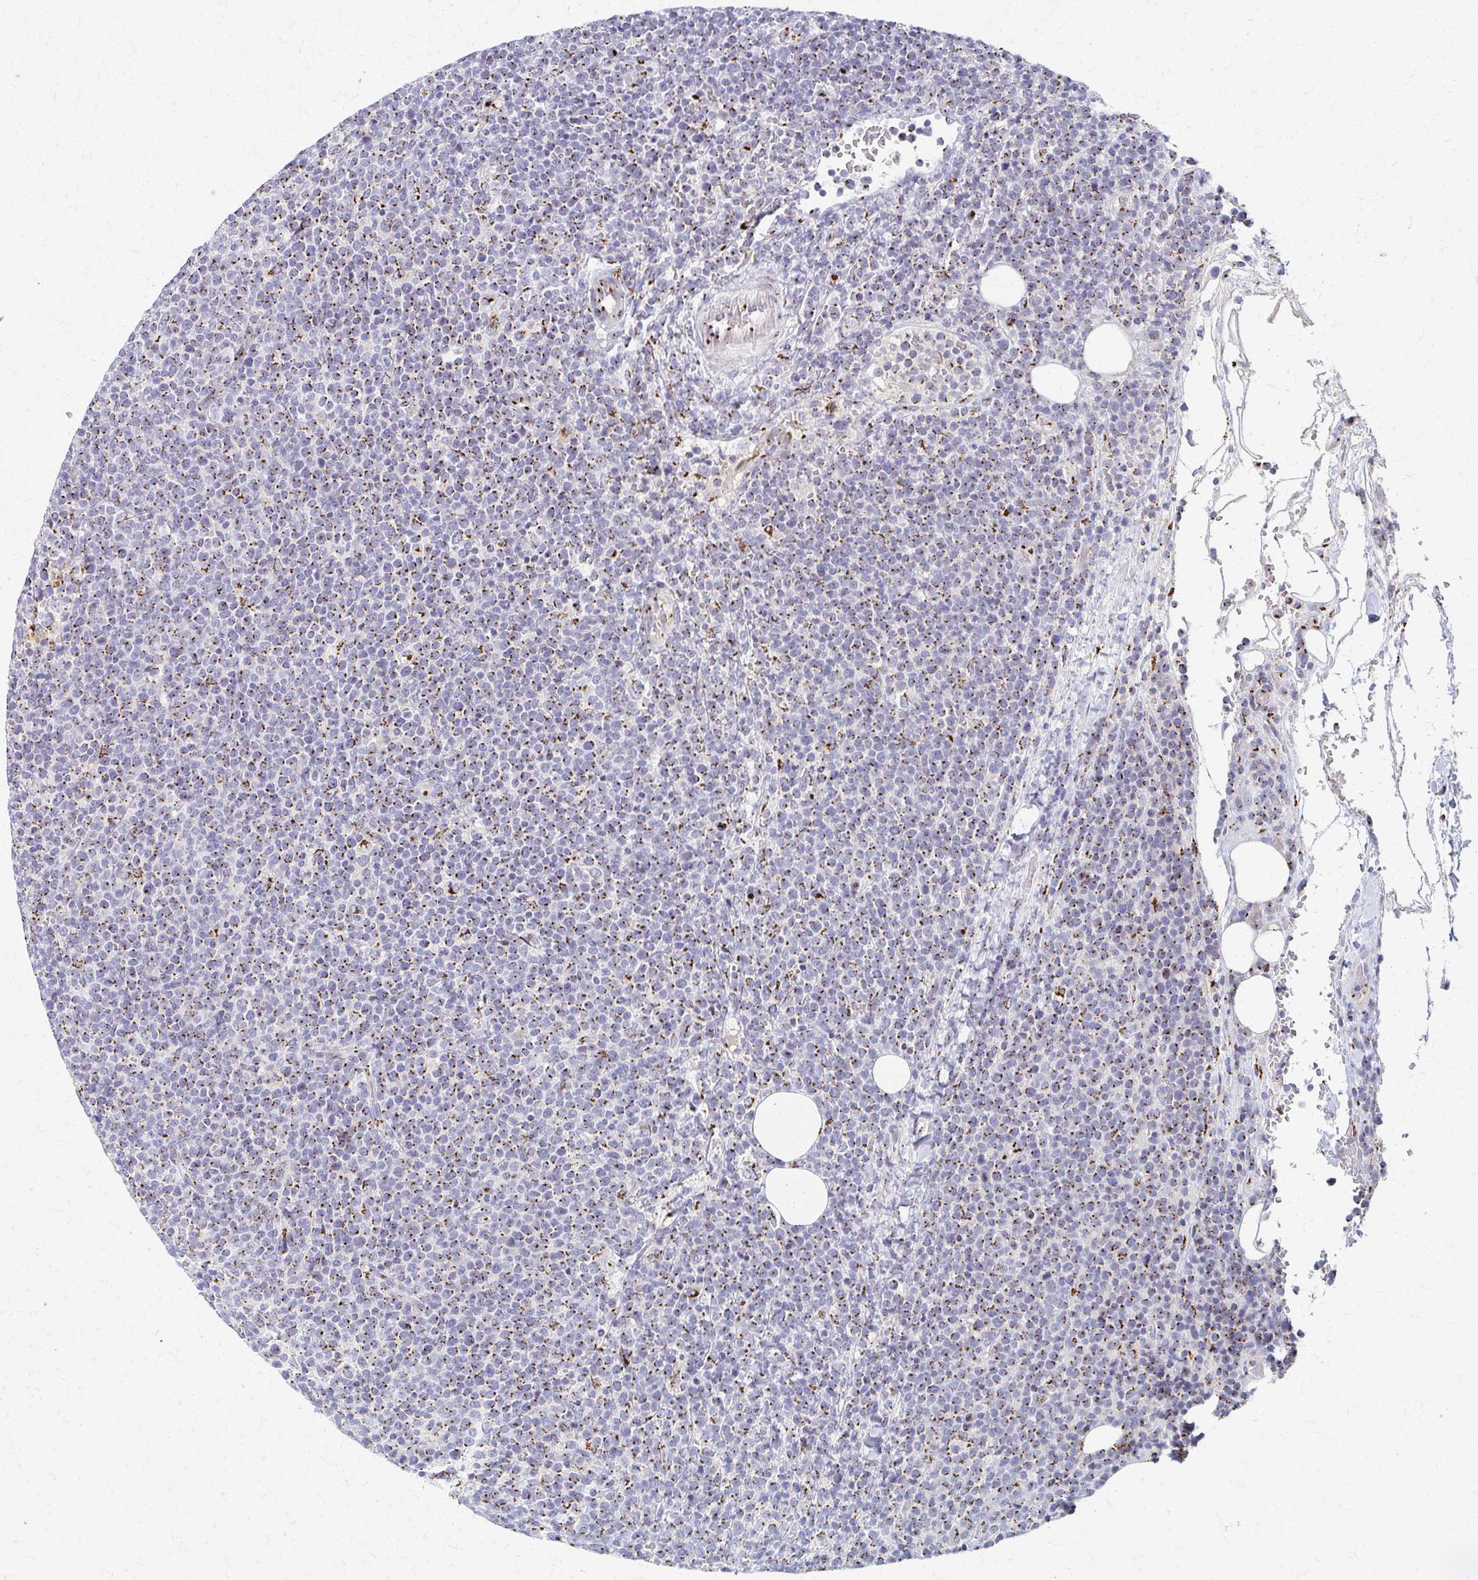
{"staining": {"intensity": "moderate", "quantity": ">75%", "location": "cytoplasmic/membranous"}, "tissue": "lymphoma", "cell_type": "Tumor cells", "image_type": "cancer", "snomed": [{"axis": "morphology", "description": "Malignant lymphoma, non-Hodgkin's type, High grade"}, {"axis": "topography", "description": "Lymph node"}], "caption": "Tumor cells display medium levels of moderate cytoplasmic/membranous expression in approximately >75% of cells in human lymphoma.", "gene": "TM9SF1", "patient": {"sex": "male", "age": 61}}